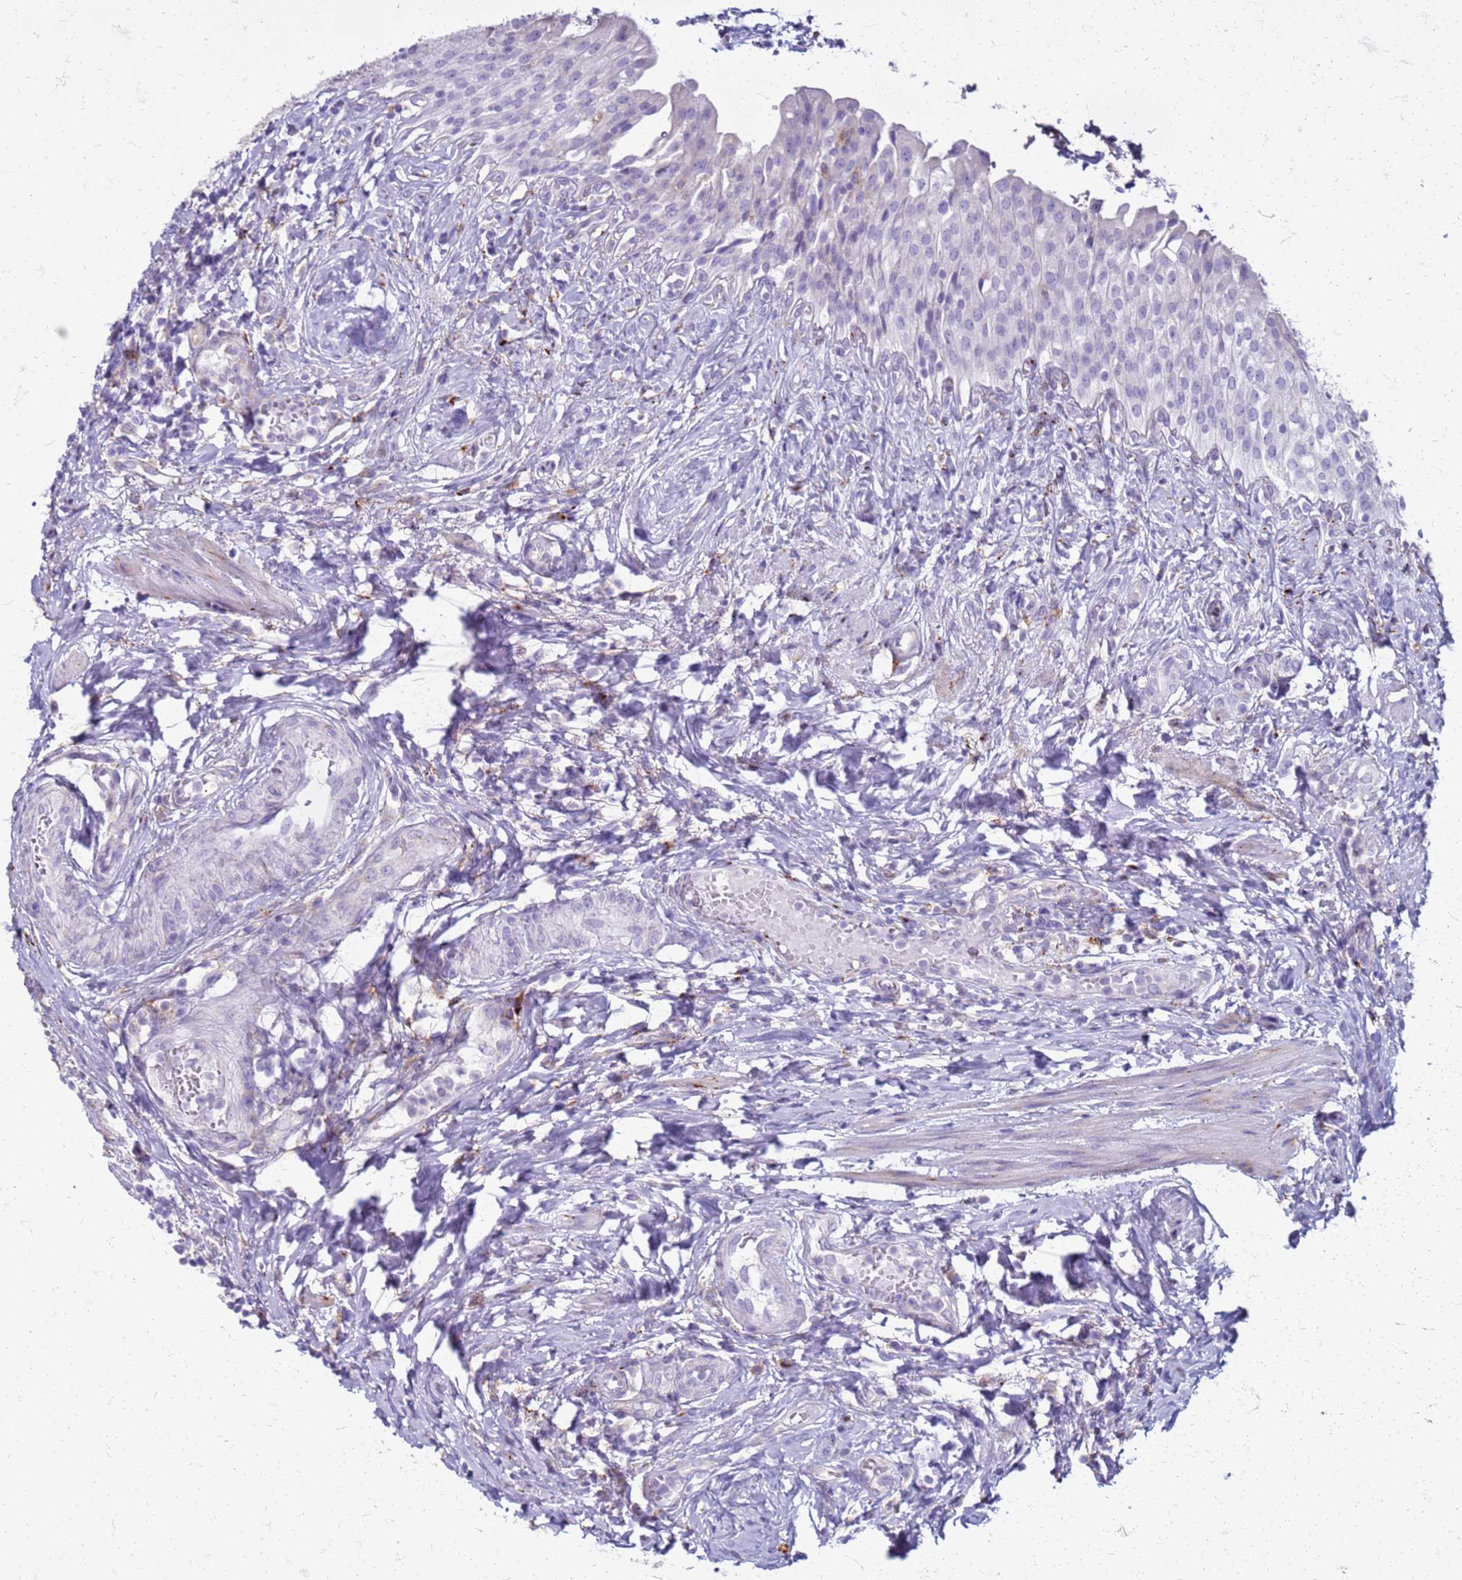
{"staining": {"intensity": "negative", "quantity": "none", "location": "none"}, "tissue": "urinary bladder", "cell_type": "Urothelial cells", "image_type": "normal", "snomed": [{"axis": "morphology", "description": "Normal tissue, NOS"}, {"axis": "morphology", "description": "Inflammation, NOS"}, {"axis": "topography", "description": "Urinary bladder"}], "caption": "Urothelial cells are negative for brown protein staining in benign urinary bladder. (Stains: DAB immunohistochemistry with hematoxylin counter stain, Microscopy: brightfield microscopy at high magnification).", "gene": "PDK3", "patient": {"sex": "male", "age": 64}}